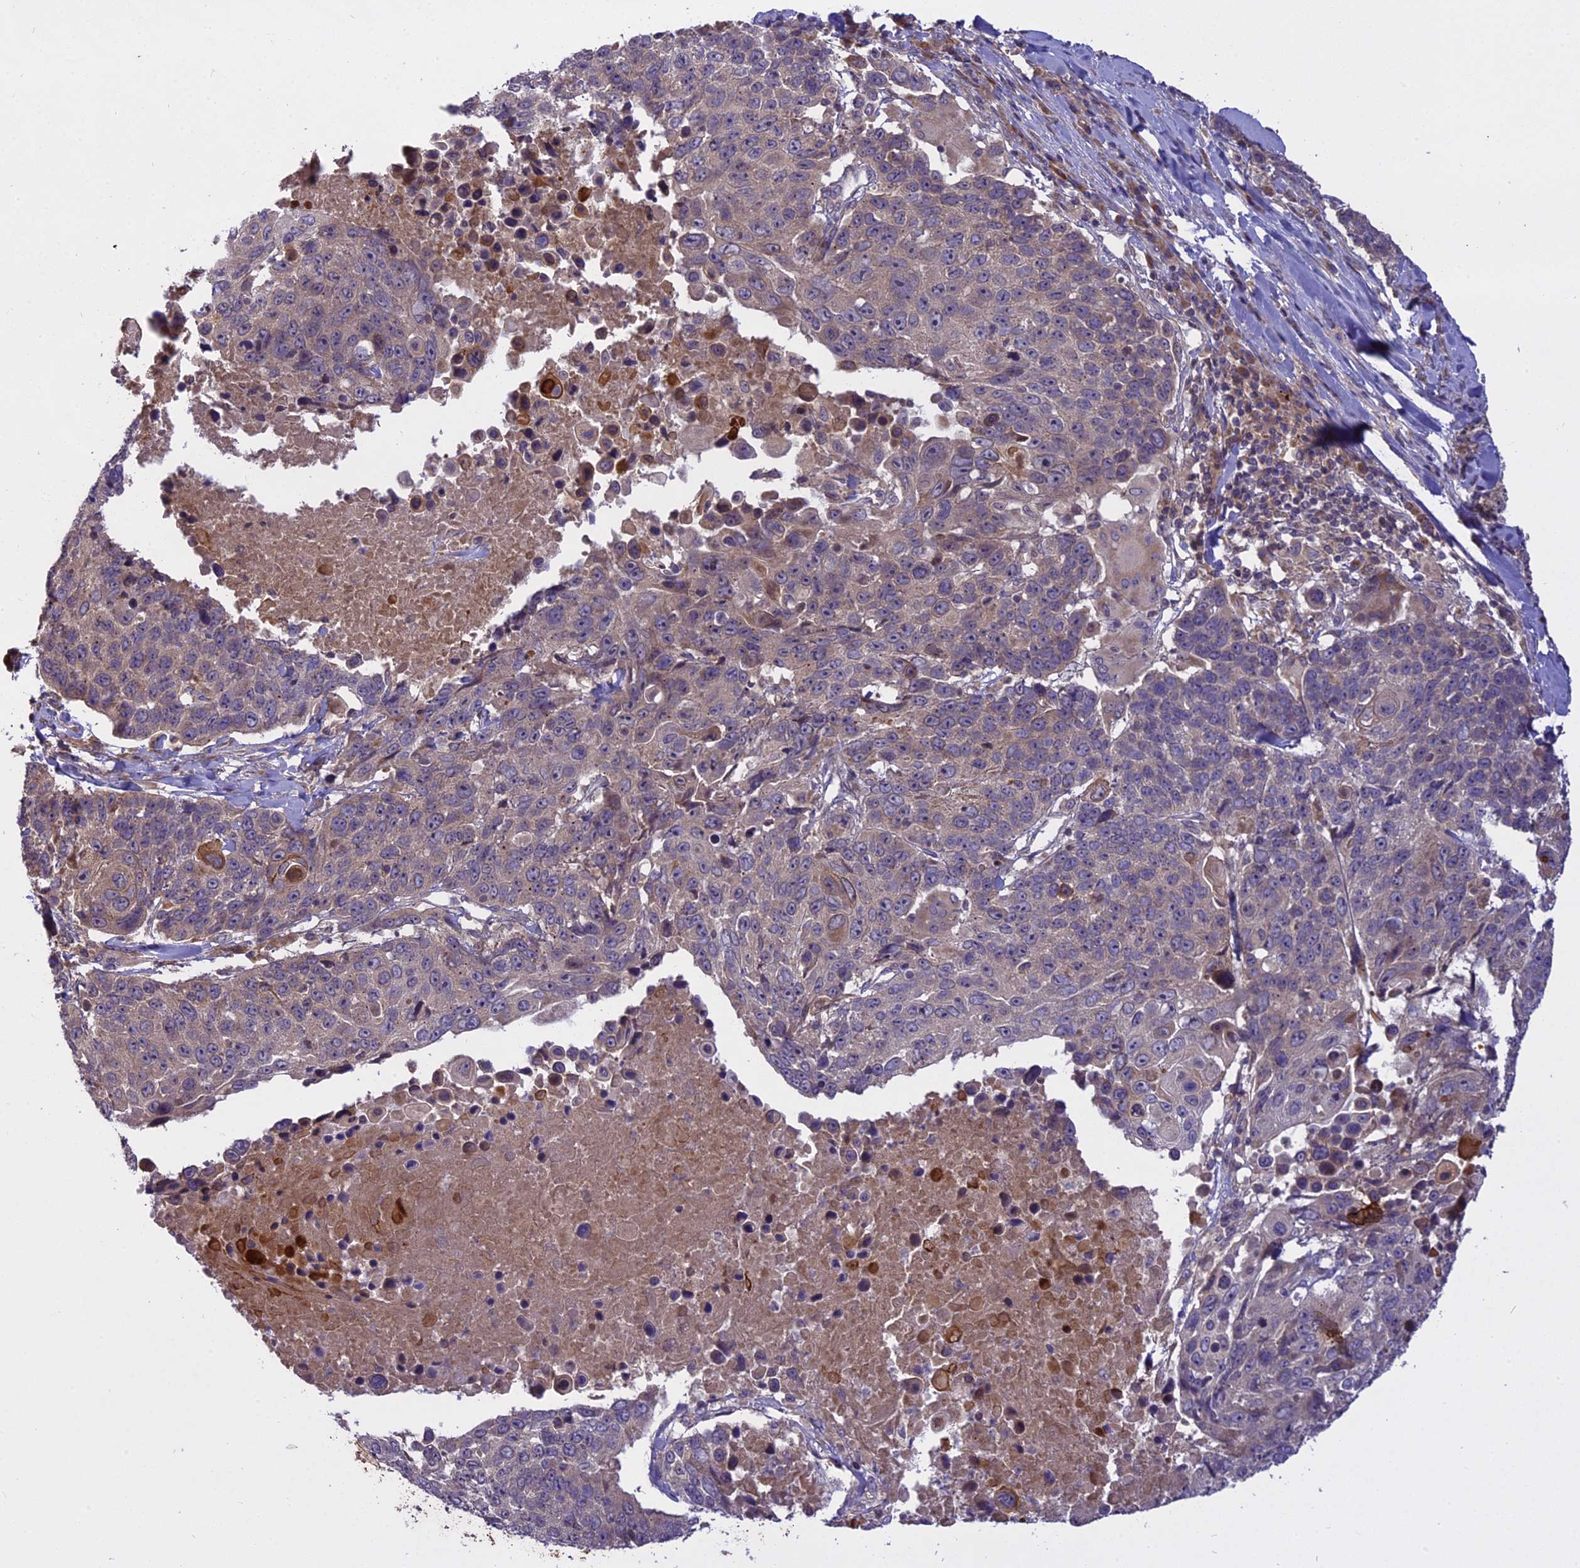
{"staining": {"intensity": "weak", "quantity": "<25%", "location": "cytoplasmic/membranous"}, "tissue": "lung cancer", "cell_type": "Tumor cells", "image_type": "cancer", "snomed": [{"axis": "morphology", "description": "Squamous cell carcinoma, NOS"}, {"axis": "topography", "description": "Lung"}], "caption": "Human lung squamous cell carcinoma stained for a protein using immunohistochemistry (IHC) exhibits no staining in tumor cells.", "gene": "MEMO1", "patient": {"sex": "male", "age": 66}}